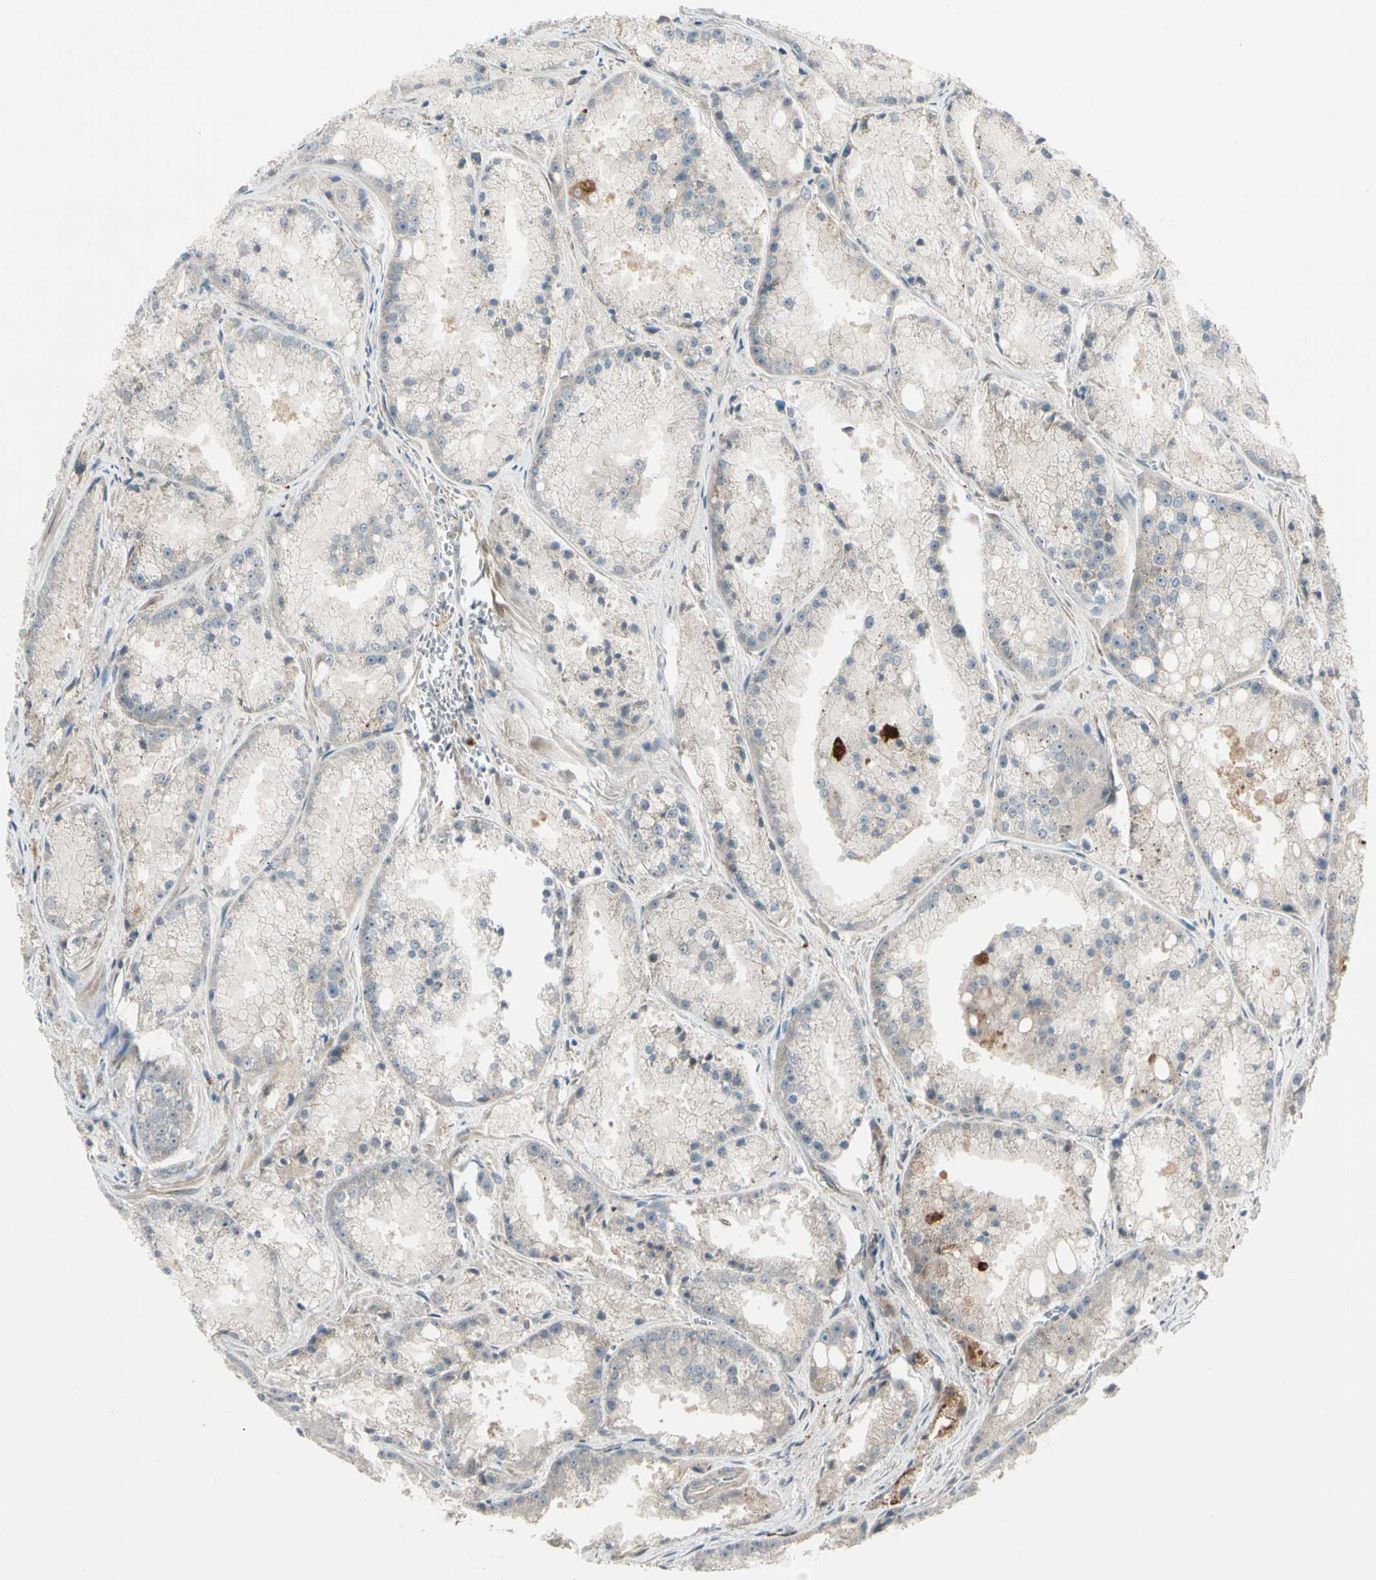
{"staining": {"intensity": "weak", "quantity": "25%-75%", "location": "cytoplasmic/membranous"}, "tissue": "prostate cancer", "cell_type": "Tumor cells", "image_type": "cancer", "snomed": [{"axis": "morphology", "description": "Adenocarcinoma, Low grade"}, {"axis": "topography", "description": "Prostate"}], "caption": "Human low-grade adenocarcinoma (prostate) stained for a protein (brown) displays weak cytoplasmic/membranous positive positivity in approximately 25%-75% of tumor cells.", "gene": "ACVR1C", "patient": {"sex": "male", "age": 64}}